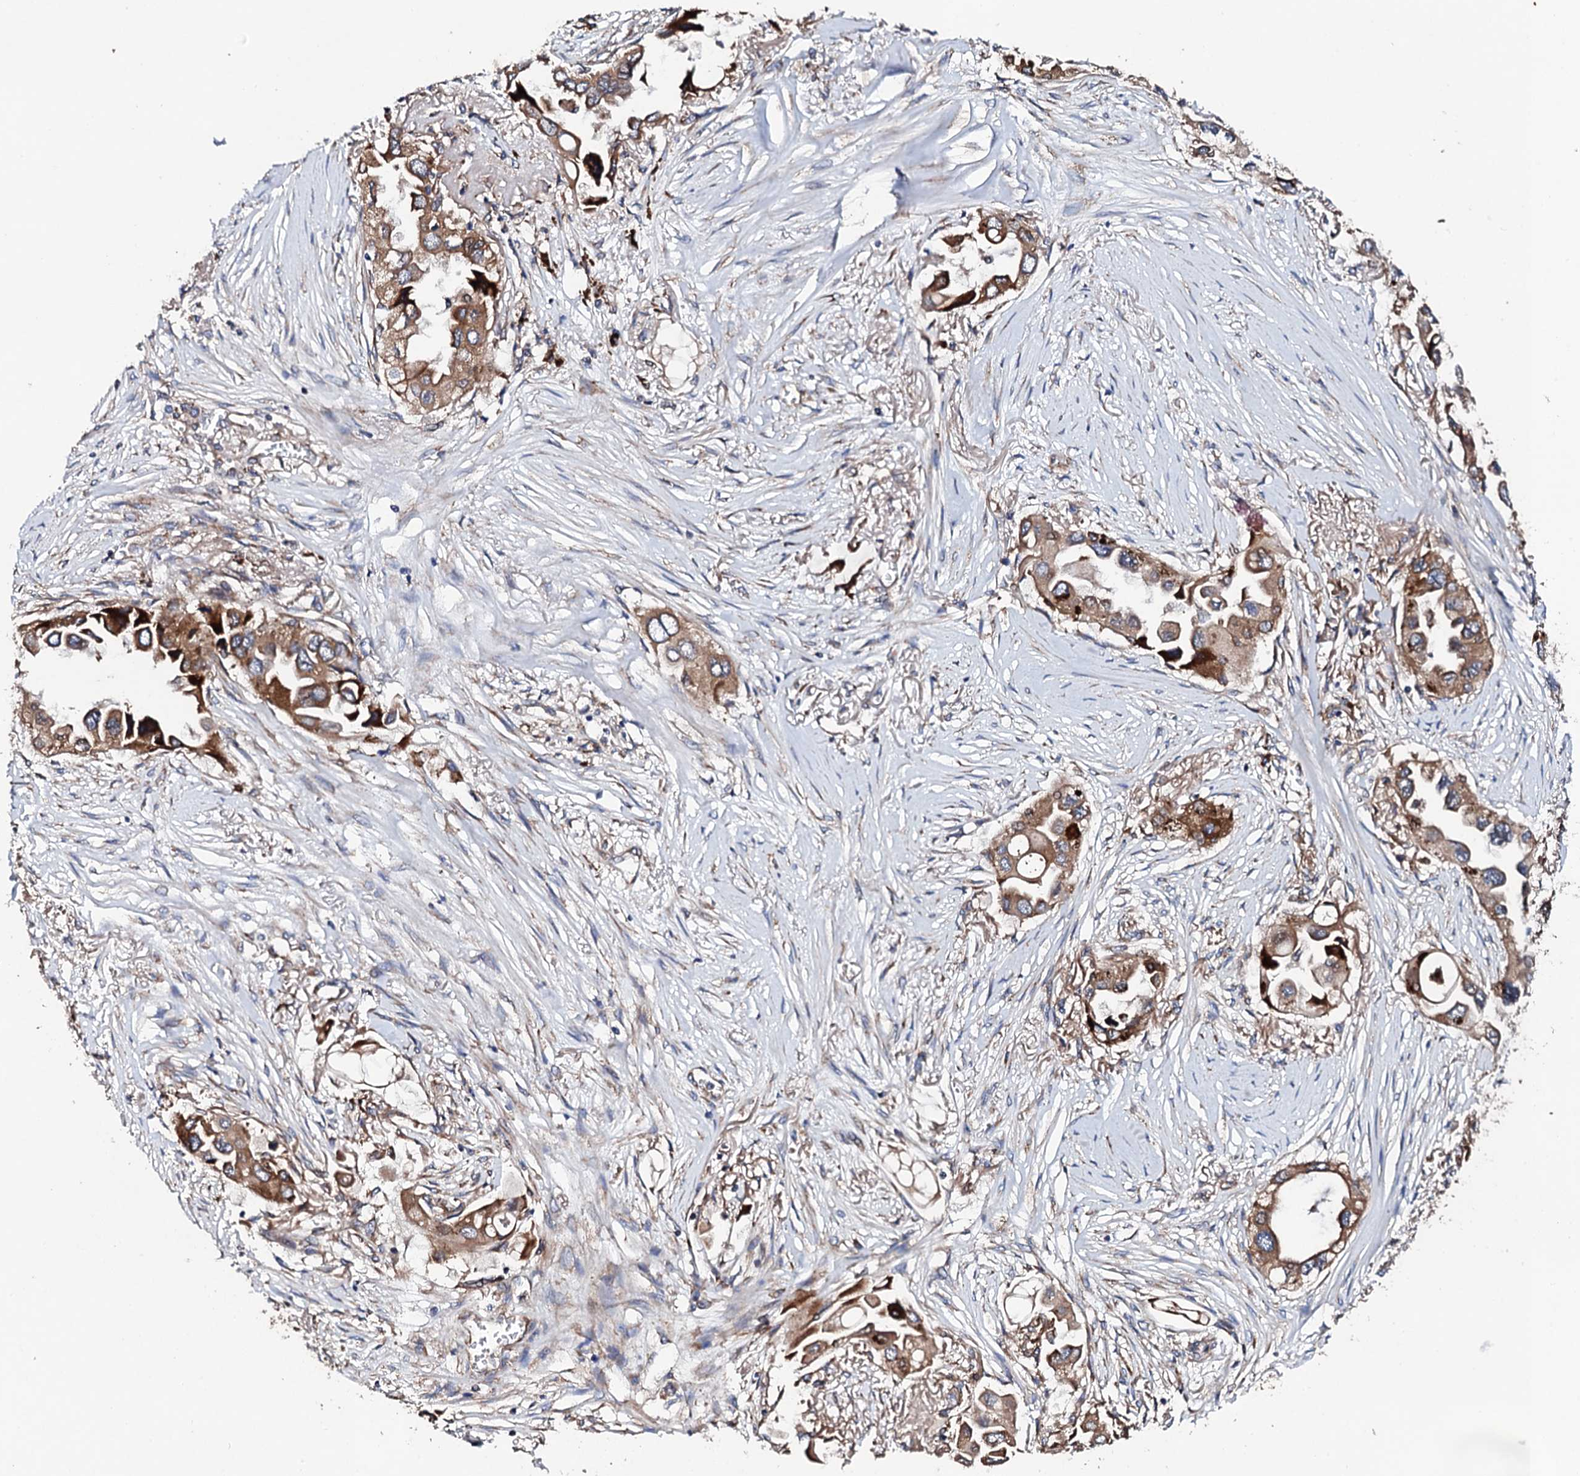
{"staining": {"intensity": "strong", "quantity": ">75%", "location": "cytoplasmic/membranous"}, "tissue": "lung cancer", "cell_type": "Tumor cells", "image_type": "cancer", "snomed": [{"axis": "morphology", "description": "Adenocarcinoma, NOS"}, {"axis": "topography", "description": "Lung"}], "caption": "This image reveals lung cancer (adenocarcinoma) stained with IHC to label a protein in brown. The cytoplasmic/membranous of tumor cells show strong positivity for the protein. Nuclei are counter-stained blue.", "gene": "LIPT2", "patient": {"sex": "female", "age": 76}}